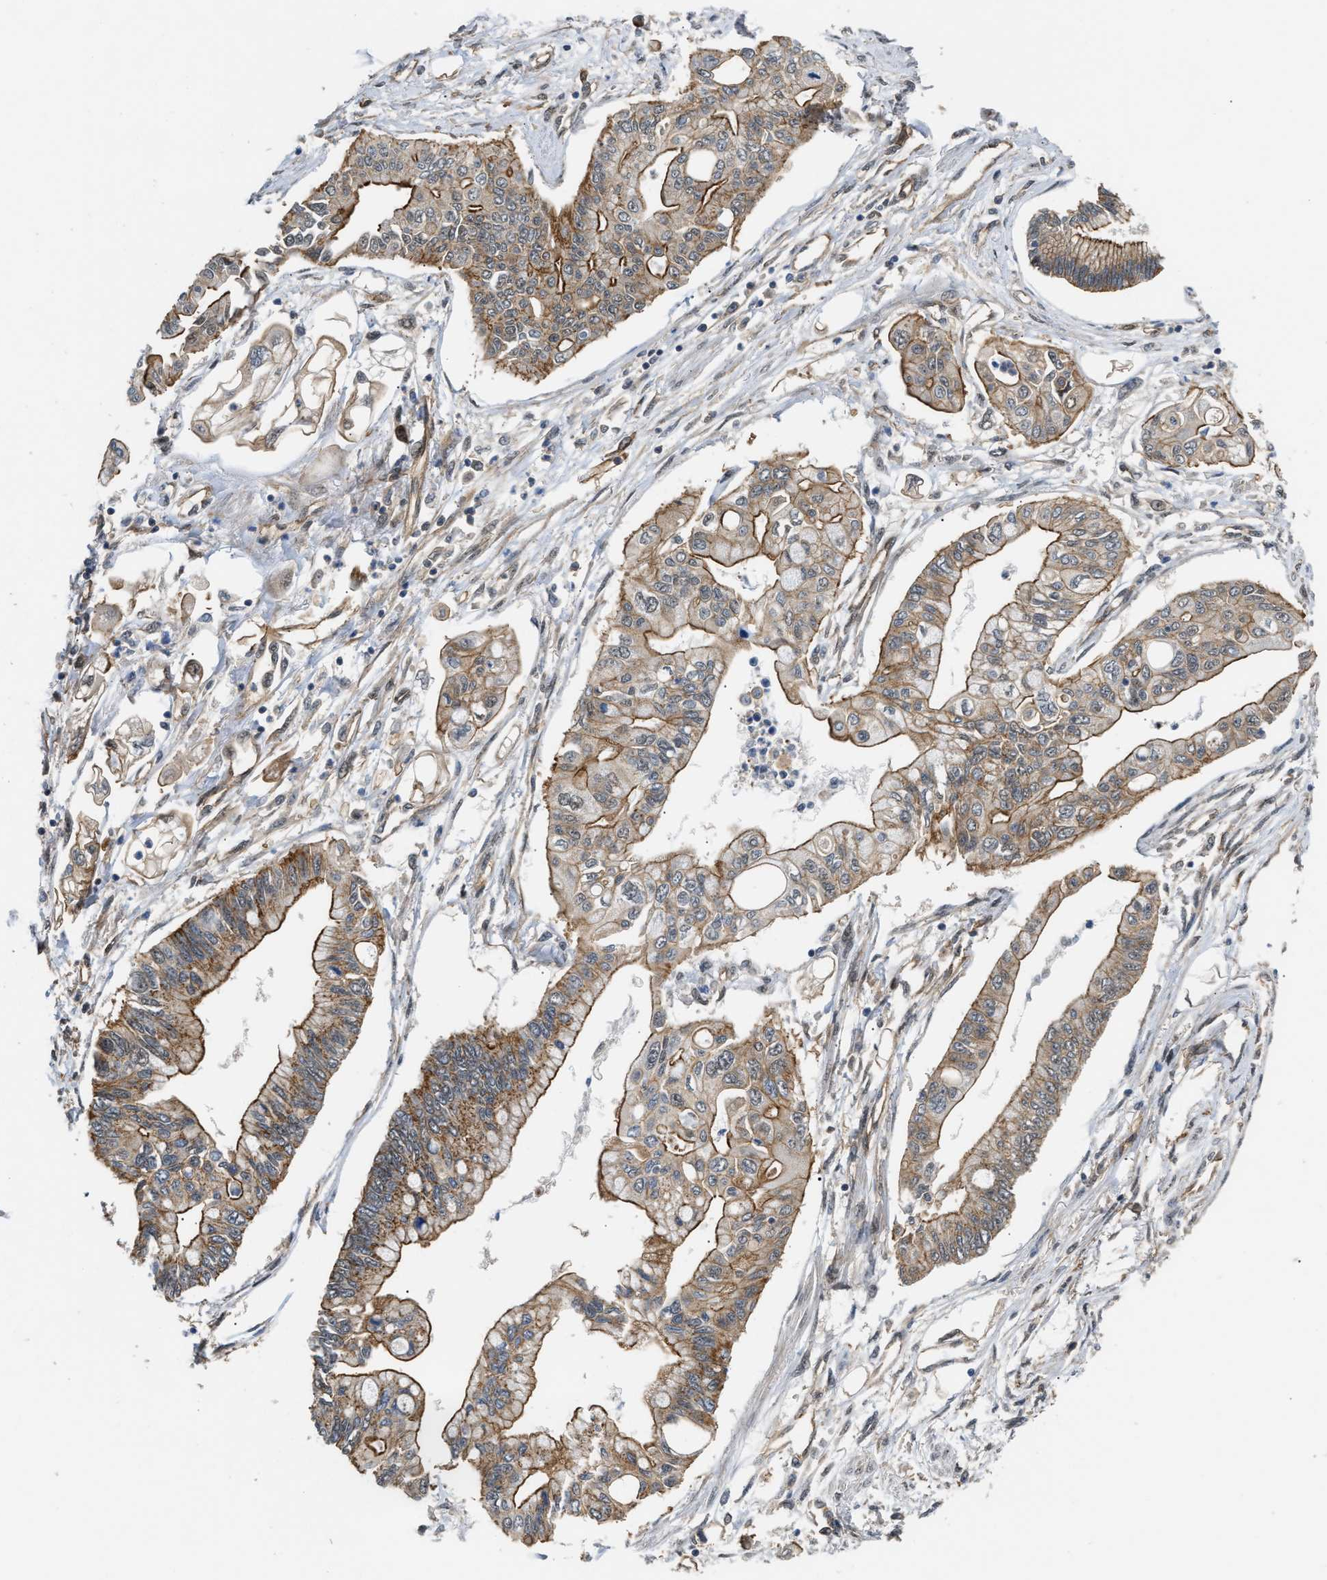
{"staining": {"intensity": "moderate", "quantity": ">75%", "location": "cytoplasmic/membranous"}, "tissue": "pancreatic cancer", "cell_type": "Tumor cells", "image_type": "cancer", "snomed": [{"axis": "morphology", "description": "Adenocarcinoma, NOS"}, {"axis": "topography", "description": "Pancreas"}], "caption": "Pancreatic cancer (adenocarcinoma) was stained to show a protein in brown. There is medium levels of moderate cytoplasmic/membranous positivity in approximately >75% of tumor cells.", "gene": "COPS2", "patient": {"sex": "female", "age": 77}}